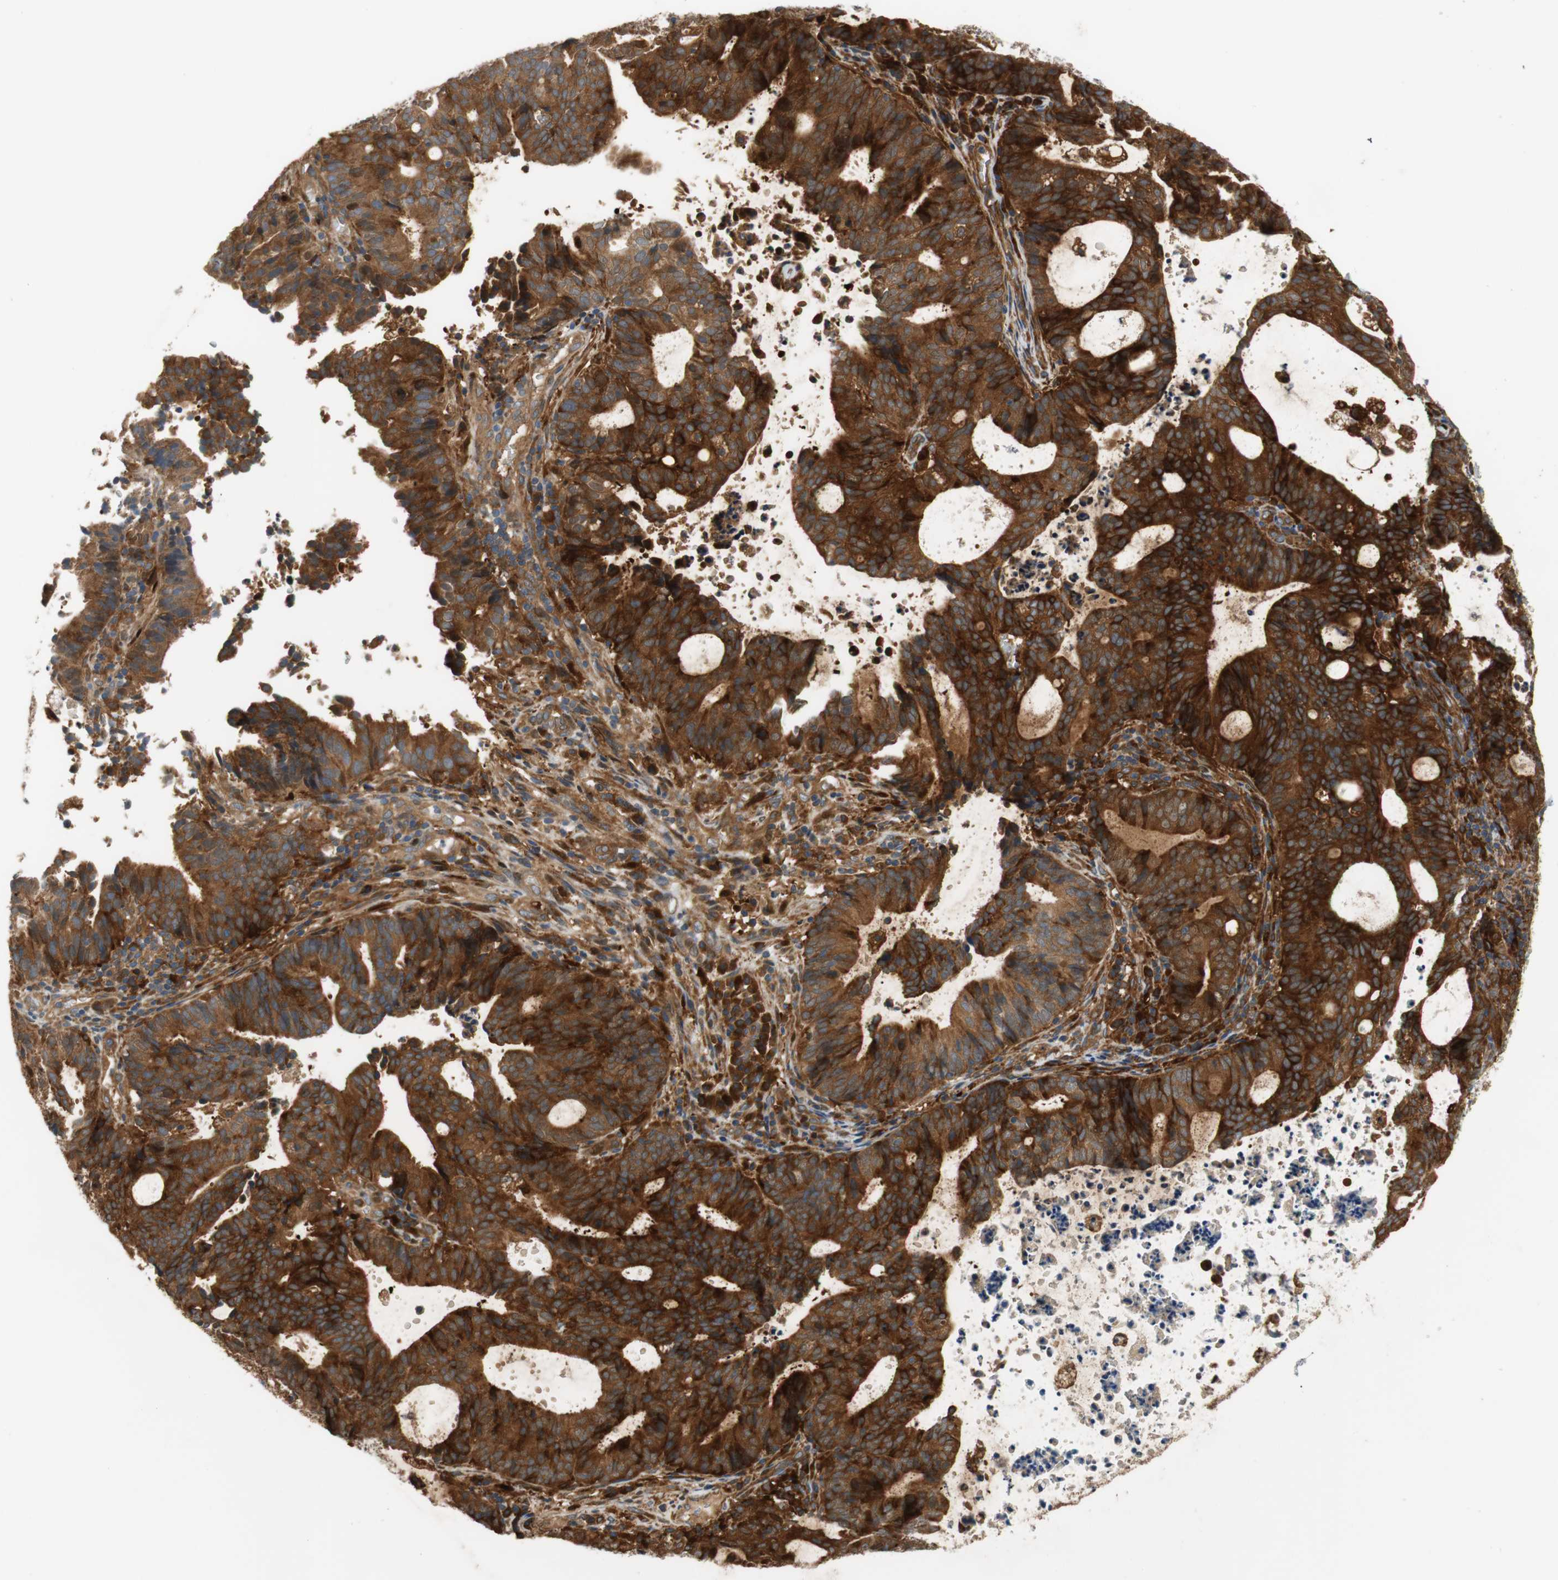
{"staining": {"intensity": "strong", "quantity": ">75%", "location": "cytoplasmic/membranous"}, "tissue": "endometrial cancer", "cell_type": "Tumor cells", "image_type": "cancer", "snomed": [{"axis": "morphology", "description": "Adenocarcinoma, NOS"}, {"axis": "topography", "description": "Uterus"}], "caption": "Protein staining shows strong cytoplasmic/membranous staining in approximately >75% of tumor cells in adenocarcinoma (endometrial). Using DAB (brown) and hematoxylin (blue) stains, captured at high magnification using brightfield microscopy.", "gene": "PARP14", "patient": {"sex": "female", "age": 83}}